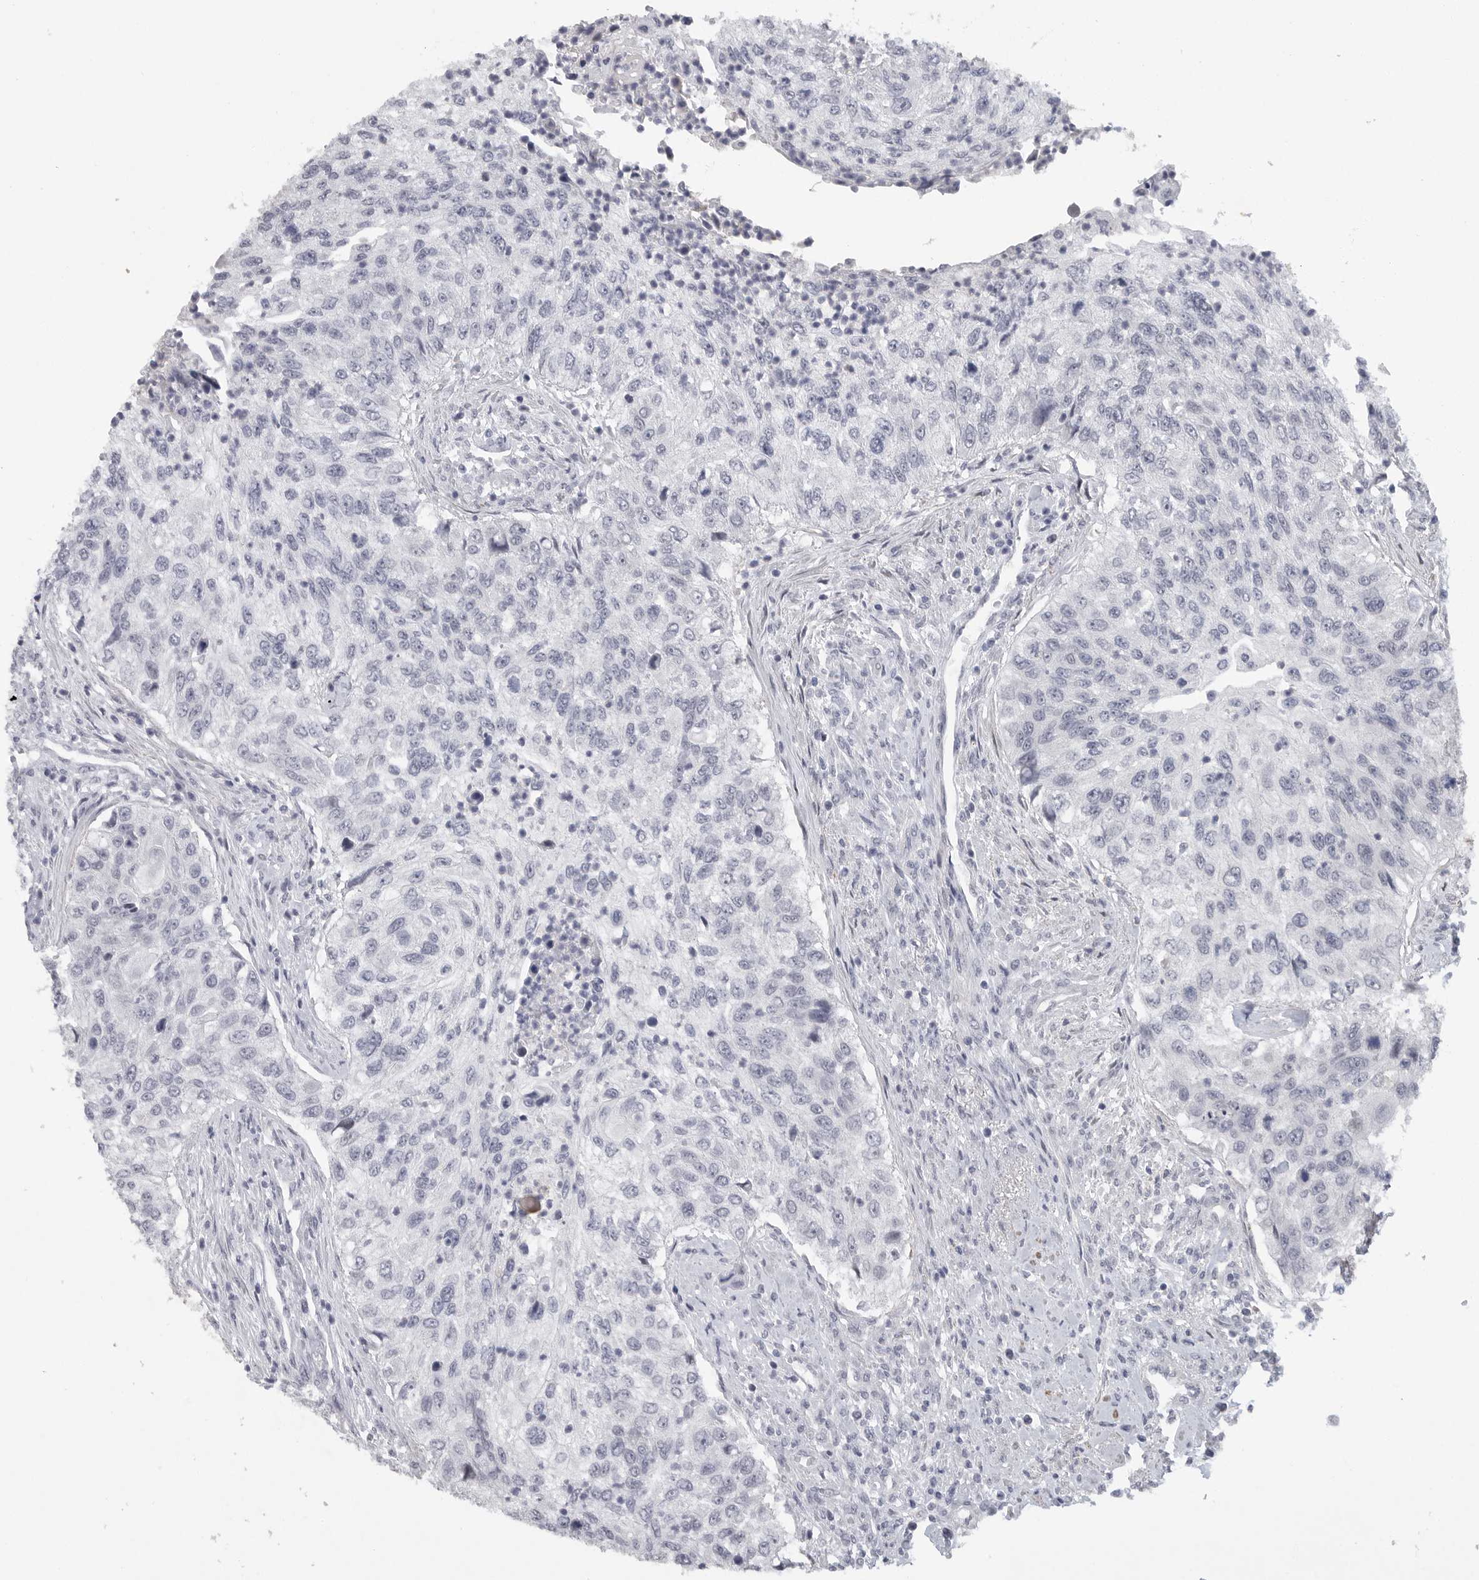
{"staining": {"intensity": "negative", "quantity": "none", "location": "none"}, "tissue": "urothelial cancer", "cell_type": "Tumor cells", "image_type": "cancer", "snomed": [{"axis": "morphology", "description": "Urothelial carcinoma, High grade"}, {"axis": "topography", "description": "Urinary bladder"}], "caption": "Tumor cells show no significant expression in urothelial cancer.", "gene": "TNR", "patient": {"sex": "female", "age": 60}}